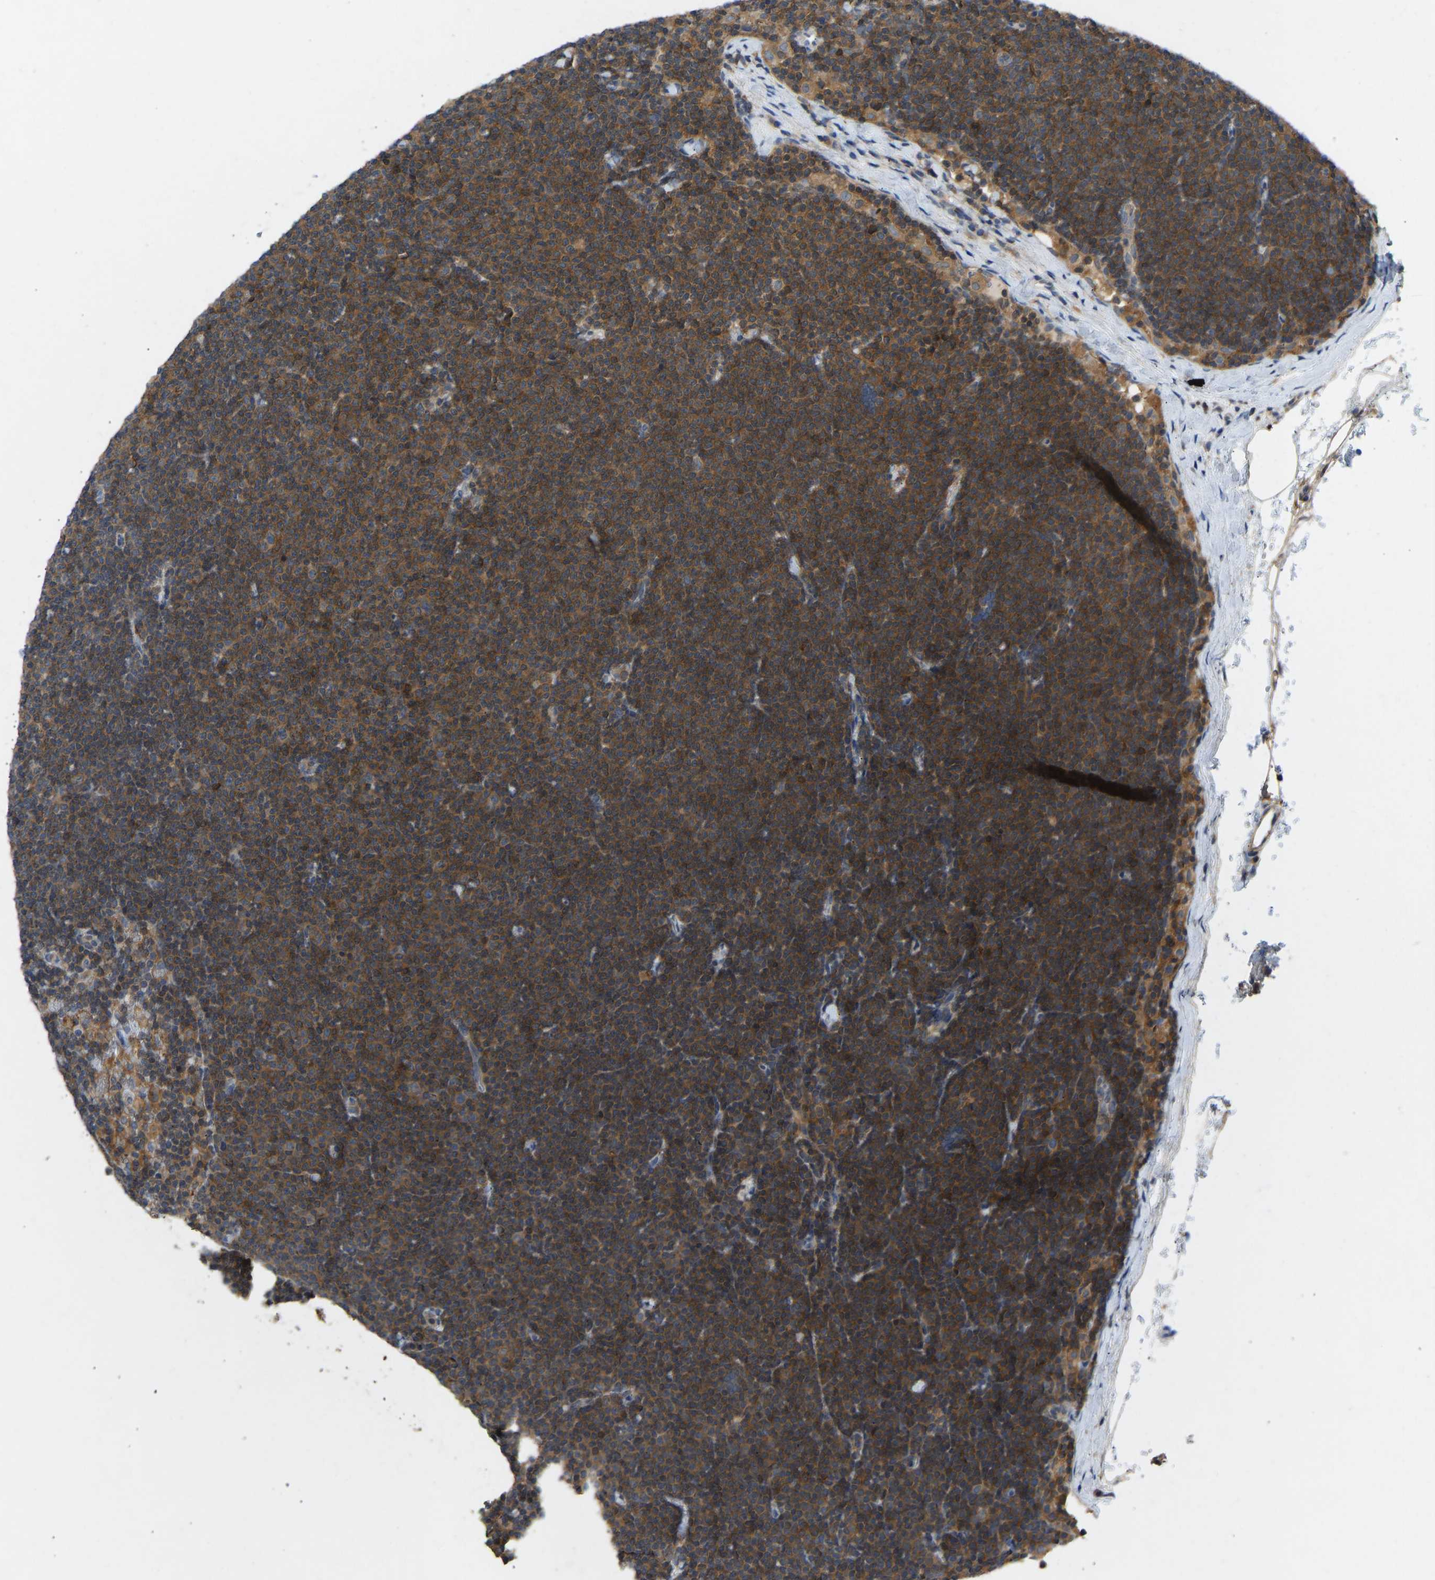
{"staining": {"intensity": "moderate", "quantity": ">75%", "location": "cytoplasmic/membranous"}, "tissue": "lymphoma", "cell_type": "Tumor cells", "image_type": "cancer", "snomed": [{"axis": "morphology", "description": "Malignant lymphoma, non-Hodgkin's type, Low grade"}, {"axis": "topography", "description": "Lymph node"}], "caption": "Human lymphoma stained with a brown dye displays moderate cytoplasmic/membranous positive positivity in approximately >75% of tumor cells.", "gene": "NDRG3", "patient": {"sex": "female", "age": 53}}